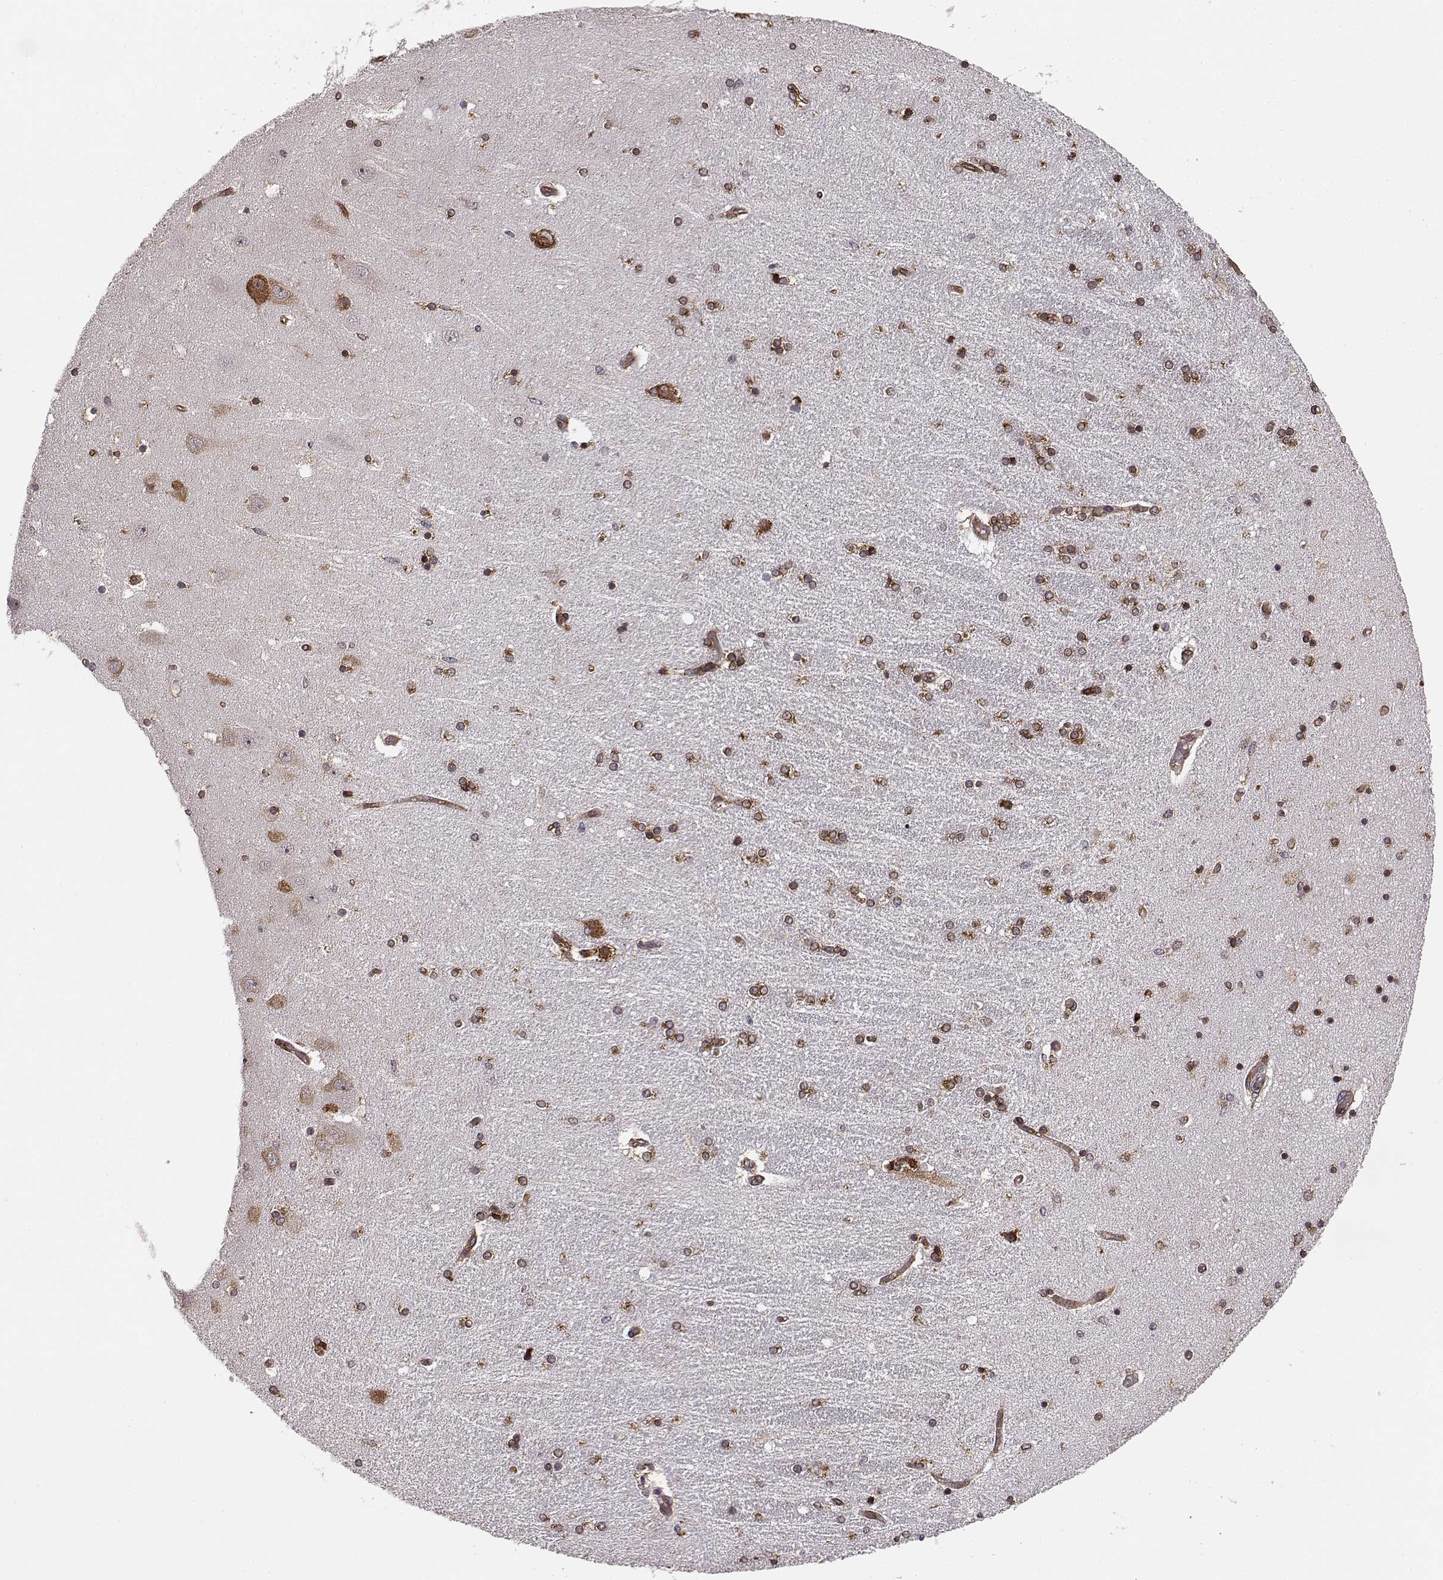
{"staining": {"intensity": "moderate", "quantity": ">75%", "location": "cytoplasmic/membranous"}, "tissue": "hippocampus", "cell_type": "Glial cells", "image_type": "normal", "snomed": [{"axis": "morphology", "description": "Normal tissue, NOS"}, {"axis": "topography", "description": "Hippocampus"}], "caption": "This photomicrograph shows IHC staining of unremarkable hippocampus, with medium moderate cytoplasmic/membranous staining in approximately >75% of glial cells.", "gene": "TMEM14A", "patient": {"sex": "female", "age": 54}}